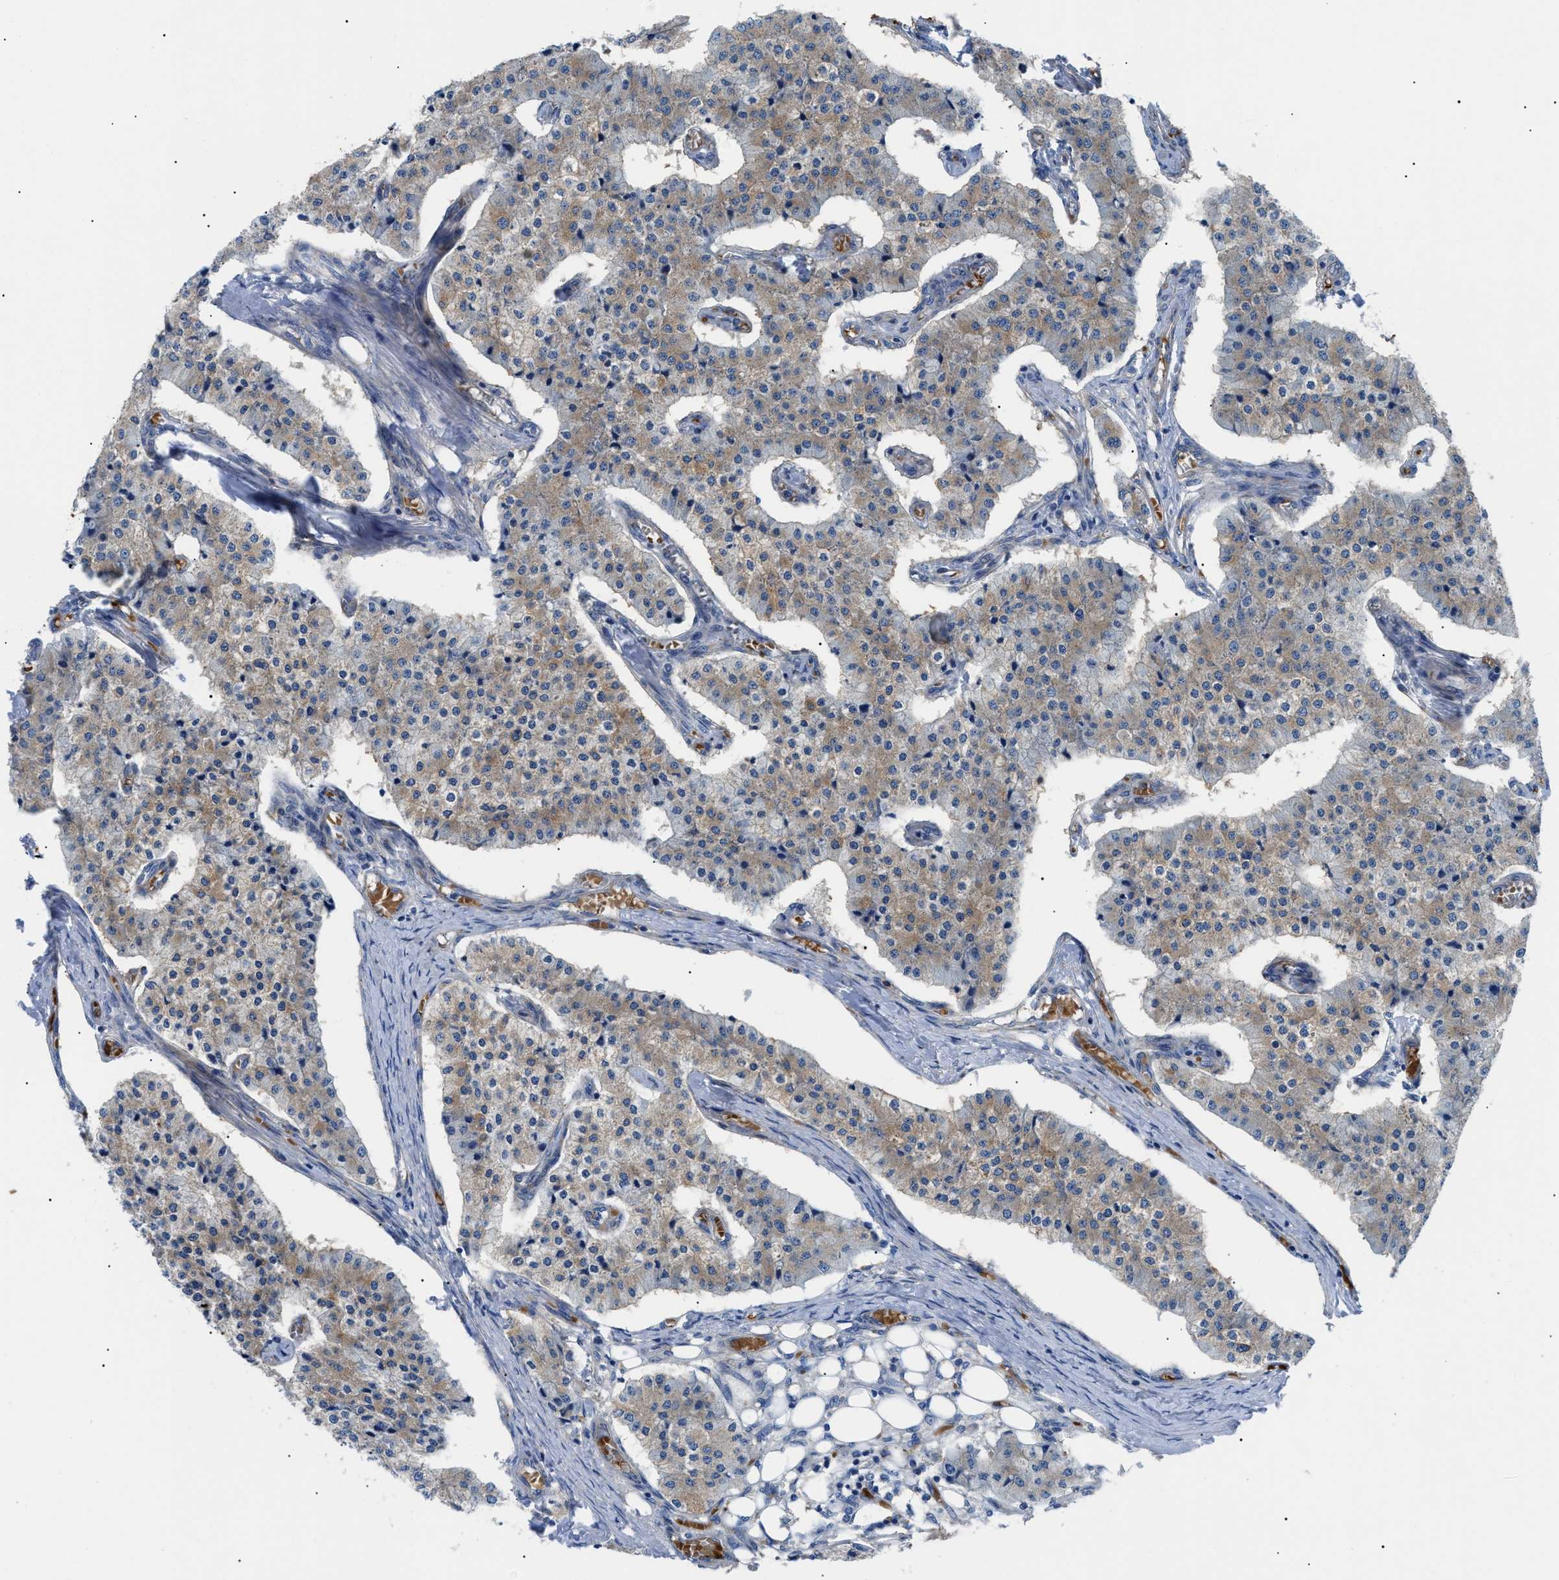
{"staining": {"intensity": "weak", "quantity": ">75%", "location": "cytoplasmic/membranous"}, "tissue": "carcinoid", "cell_type": "Tumor cells", "image_type": "cancer", "snomed": [{"axis": "morphology", "description": "Carcinoid, malignant, NOS"}, {"axis": "topography", "description": "Colon"}], "caption": "A brown stain labels weak cytoplasmic/membranous staining of a protein in carcinoid tumor cells.", "gene": "HSPB8", "patient": {"sex": "female", "age": 52}}